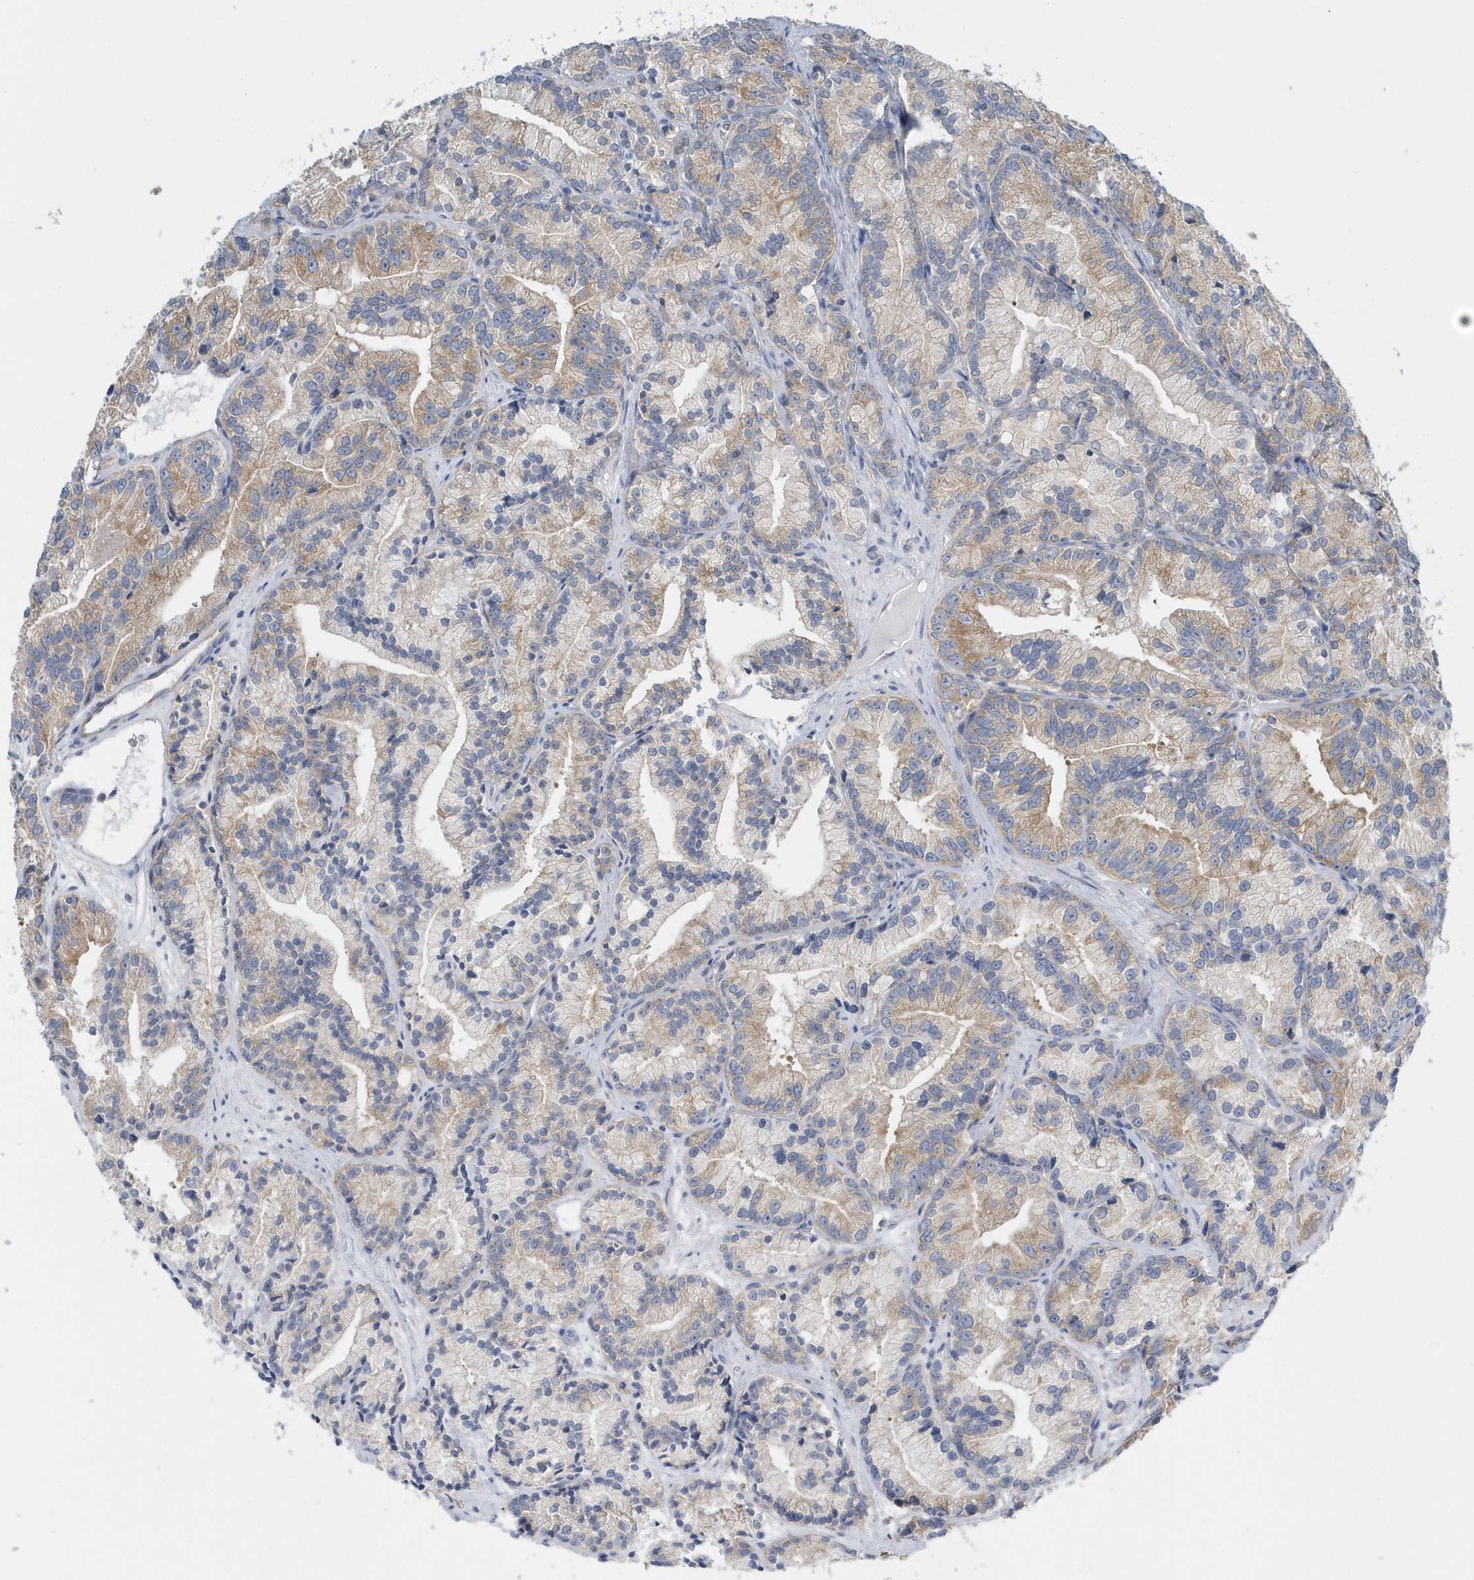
{"staining": {"intensity": "moderate", "quantity": "25%-75%", "location": "cytoplasmic/membranous"}, "tissue": "prostate cancer", "cell_type": "Tumor cells", "image_type": "cancer", "snomed": [{"axis": "morphology", "description": "Adenocarcinoma, Low grade"}, {"axis": "topography", "description": "Prostate"}], "caption": "This photomicrograph reveals adenocarcinoma (low-grade) (prostate) stained with immunohistochemistry (IHC) to label a protein in brown. The cytoplasmic/membranous of tumor cells show moderate positivity for the protein. Nuclei are counter-stained blue.", "gene": "EIF3C", "patient": {"sex": "male", "age": 89}}